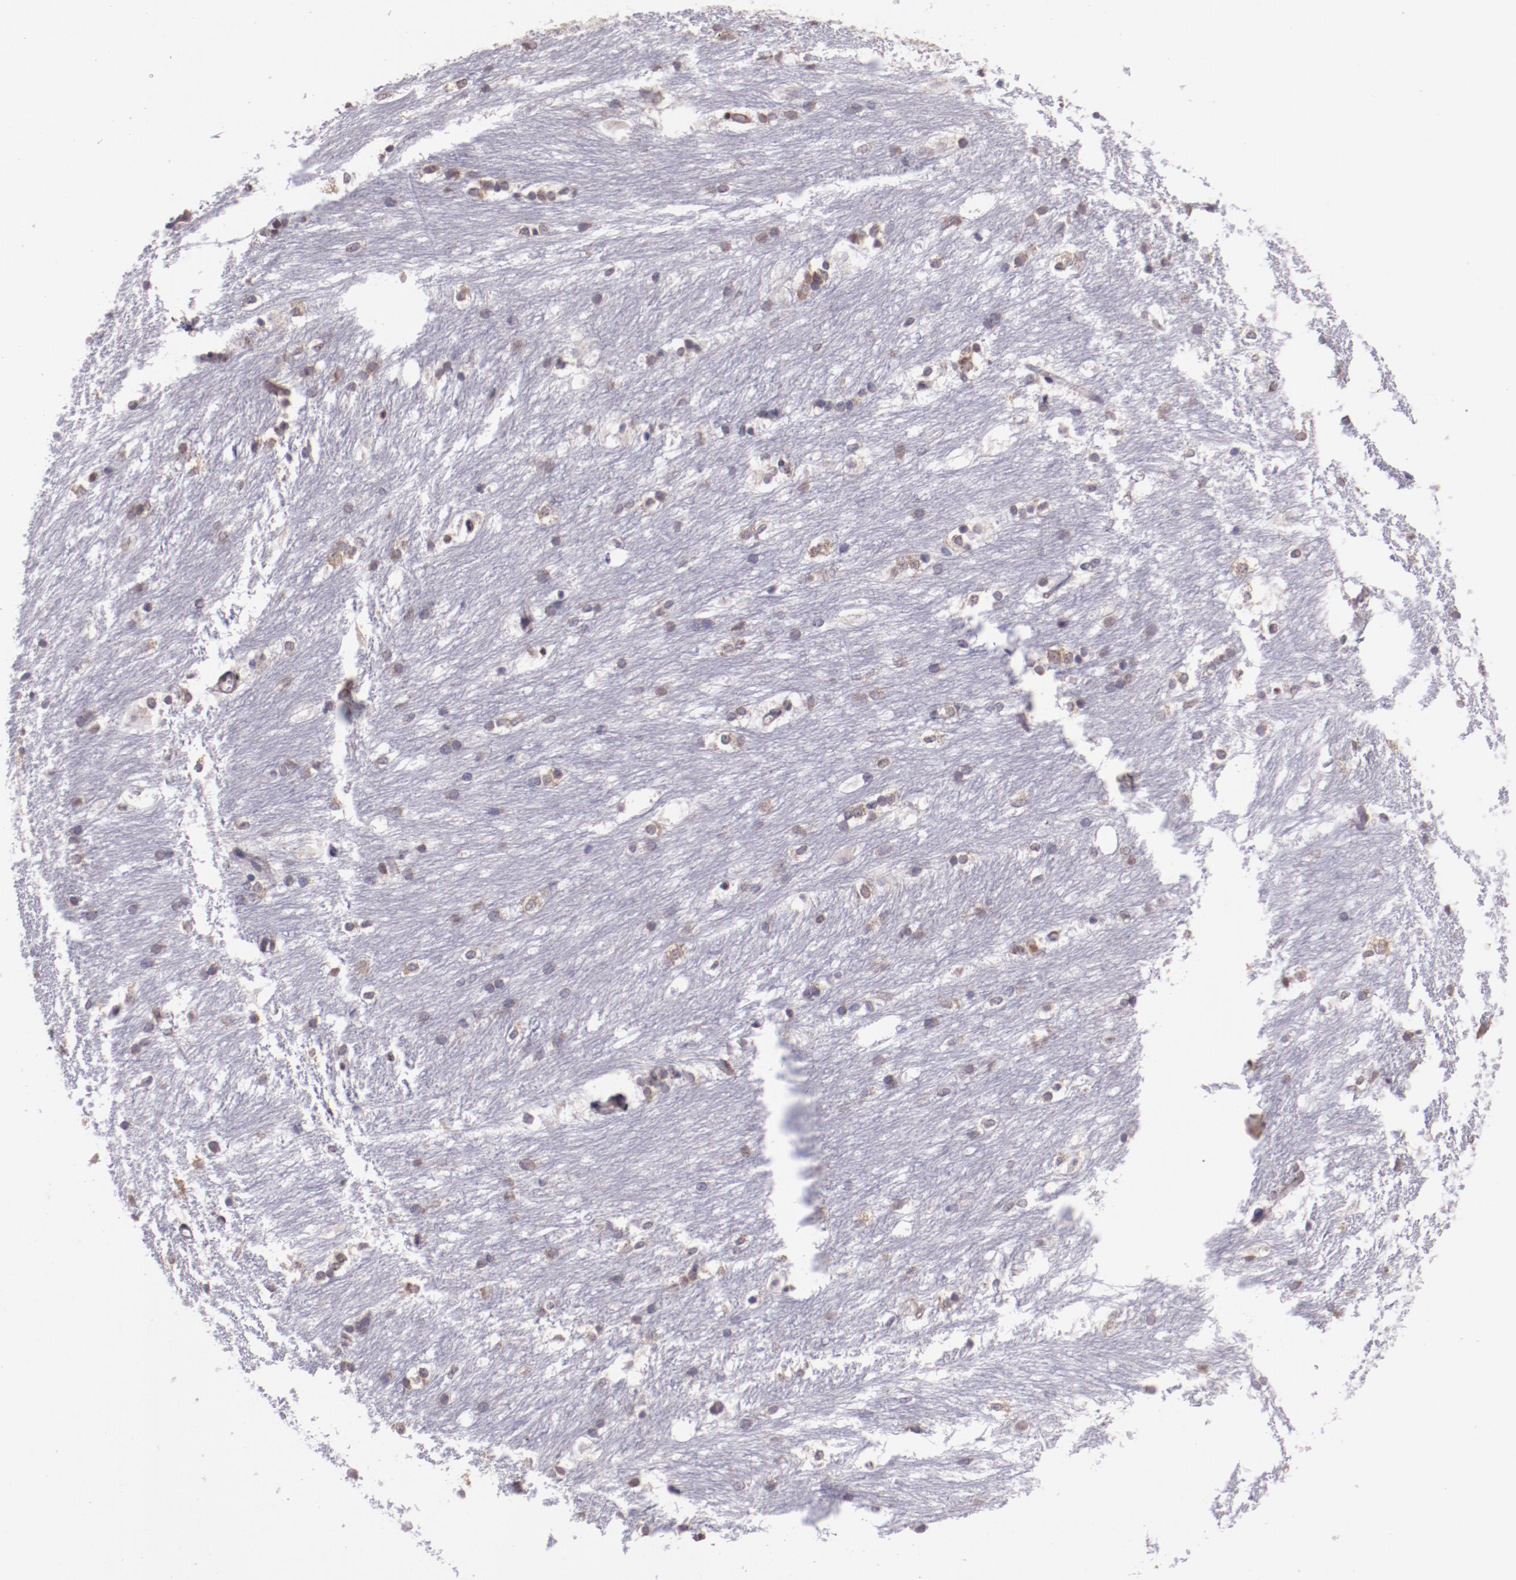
{"staining": {"intensity": "weak", "quantity": "<25%", "location": "nuclear"}, "tissue": "caudate", "cell_type": "Glial cells", "image_type": "normal", "snomed": [{"axis": "morphology", "description": "Normal tissue, NOS"}, {"axis": "topography", "description": "Lateral ventricle wall"}], "caption": "IHC of normal caudate demonstrates no staining in glial cells.", "gene": "ELF1", "patient": {"sex": "female", "age": 19}}